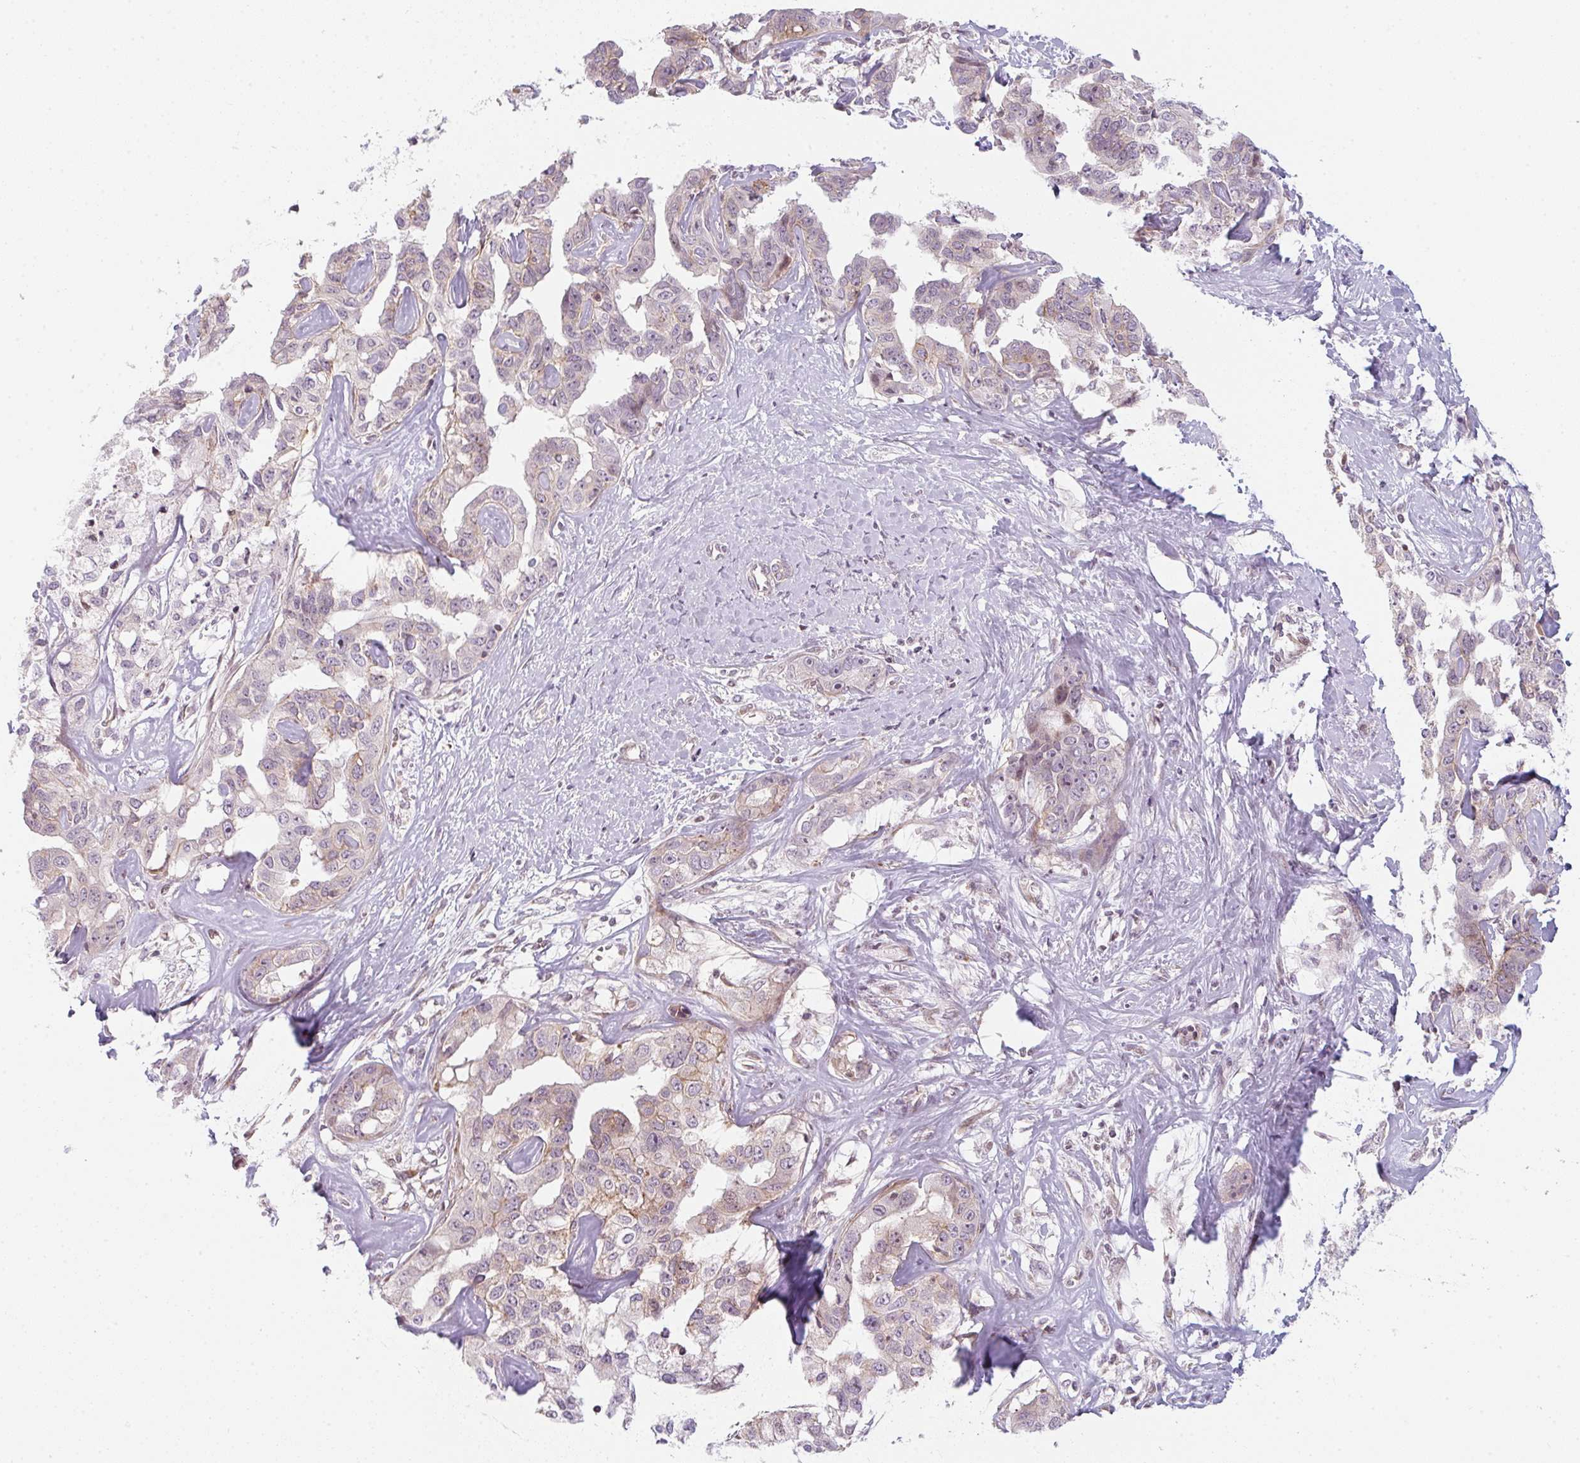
{"staining": {"intensity": "weak", "quantity": "<25%", "location": "cytoplasmic/membranous"}, "tissue": "liver cancer", "cell_type": "Tumor cells", "image_type": "cancer", "snomed": [{"axis": "morphology", "description": "Cholangiocarcinoma"}, {"axis": "topography", "description": "Liver"}], "caption": "Immunohistochemistry of human liver cholangiocarcinoma displays no expression in tumor cells.", "gene": "TMEM237", "patient": {"sex": "male", "age": 59}}